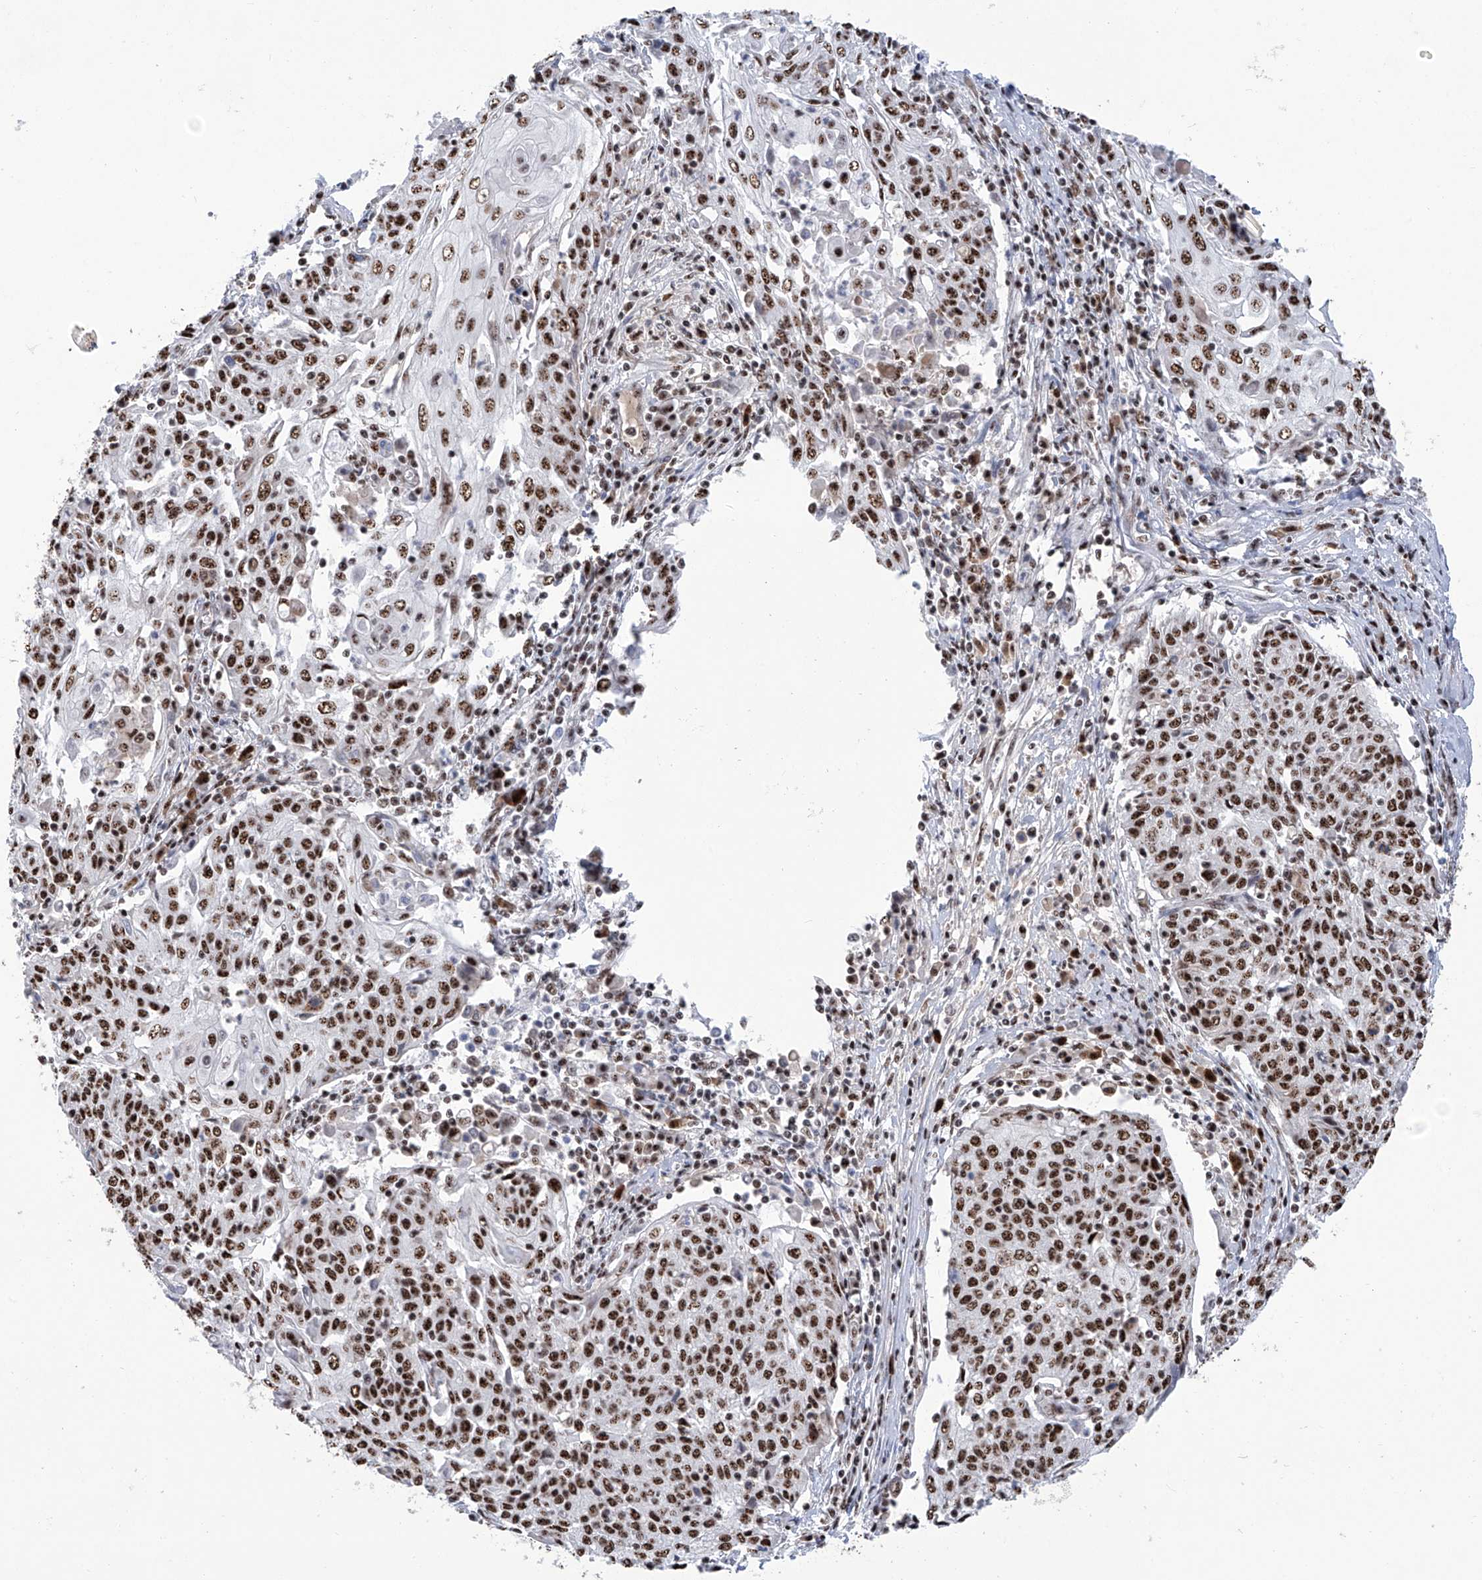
{"staining": {"intensity": "strong", "quantity": ">75%", "location": "nuclear"}, "tissue": "cervical cancer", "cell_type": "Tumor cells", "image_type": "cancer", "snomed": [{"axis": "morphology", "description": "Squamous cell carcinoma, NOS"}, {"axis": "topography", "description": "Cervix"}], "caption": "Brown immunohistochemical staining in cervical squamous cell carcinoma demonstrates strong nuclear expression in approximately >75% of tumor cells.", "gene": "FBXL4", "patient": {"sex": "female", "age": 48}}